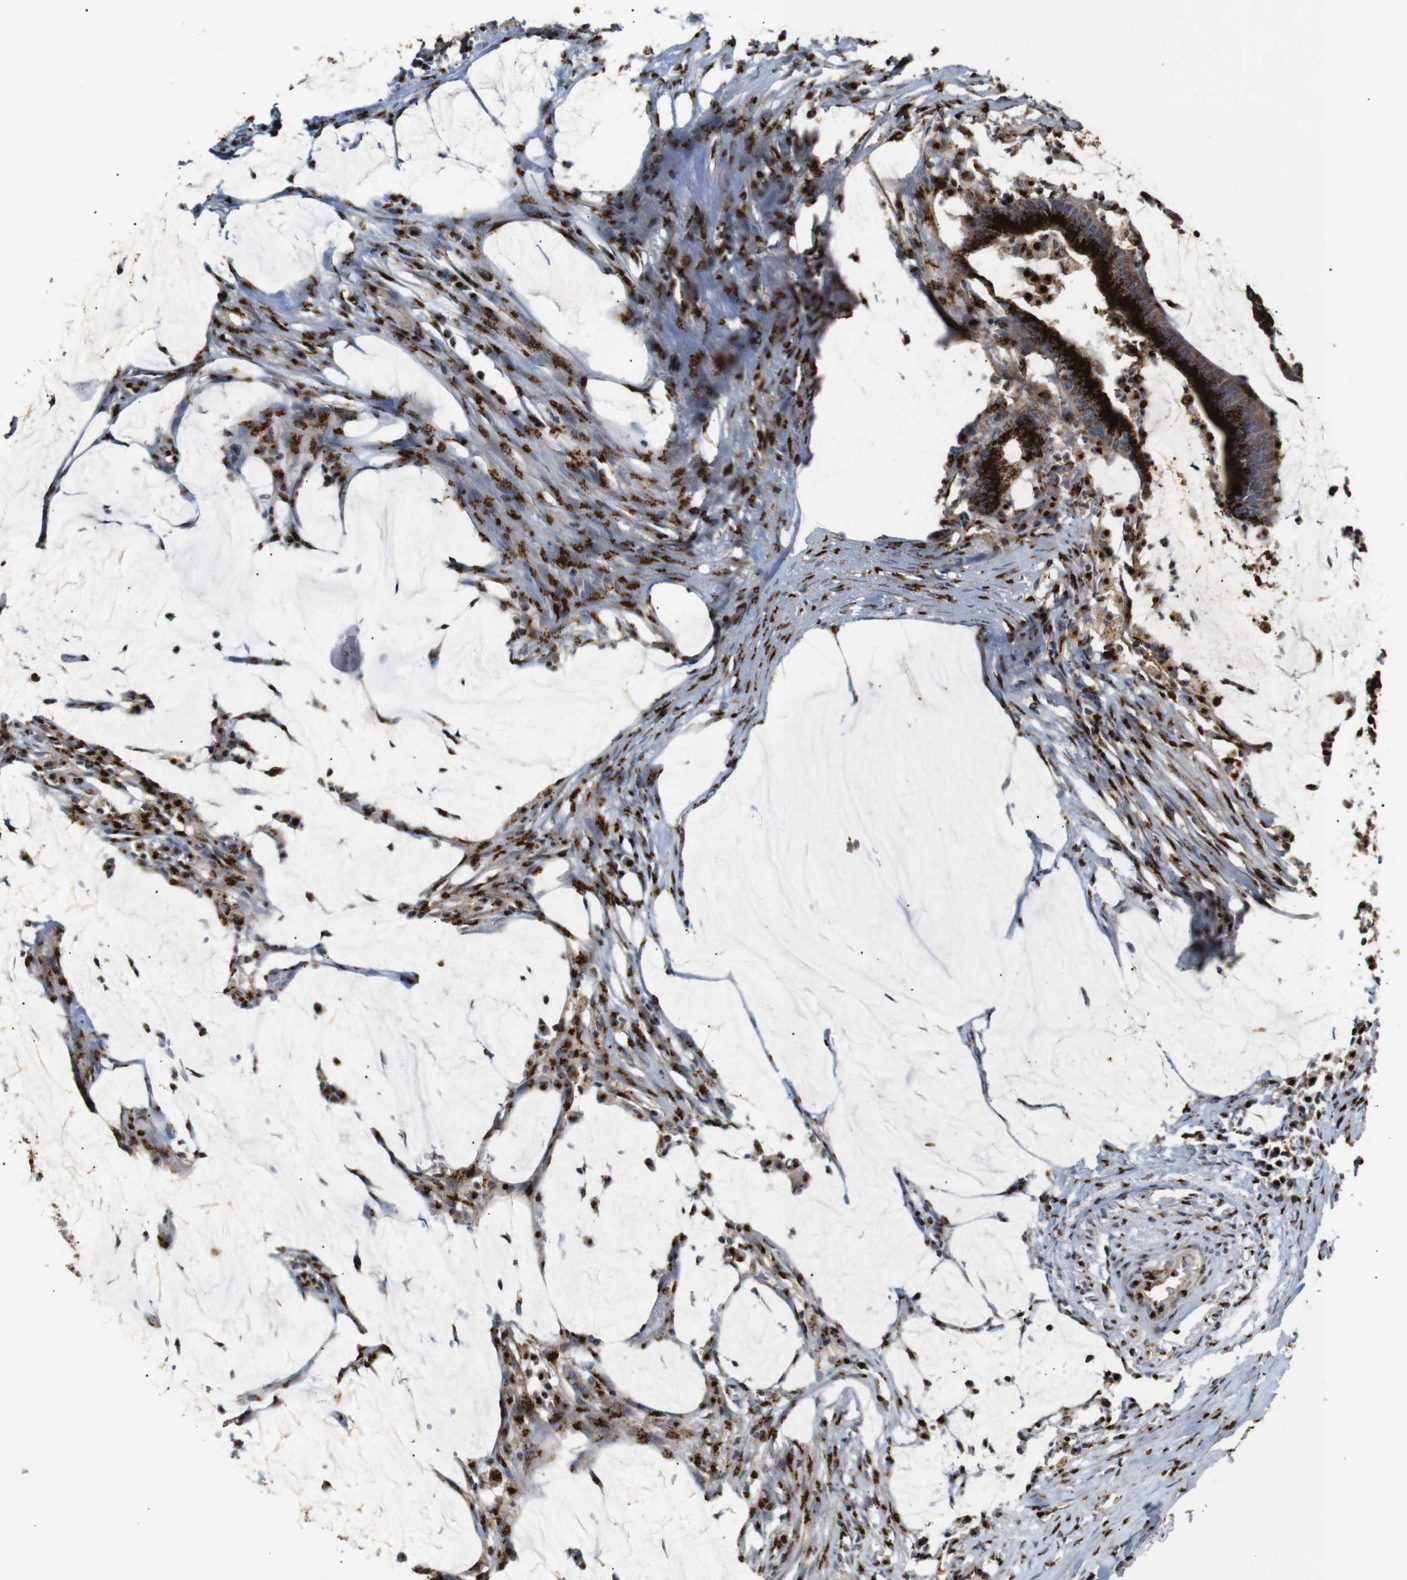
{"staining": {"intensity": "strong", "quantity": ">75%", "location": "cytoplasmic/membranous"}, "tissue": "colorectal cancer", "cell_type": "Tumor cells", "image_type": "cancer", "snomed": [{"axis": "morphology", "description": "Adenocarcinoma, NOS"}, {"axis": "topography", "description": "Rectum"}], "caption": "Immunohistochemical staining of human colorectal adenocarcinoma displays high levels of strong cytoplasmic/membranous positivity in approximately >75% of tumor cells. (DAB (3,3'-diaminobenzidine) IHC, brown staining for protein, blue staining for nuclei).", "gene": "TGOLN2", "patient": {"sex": "female", "age": 66}}